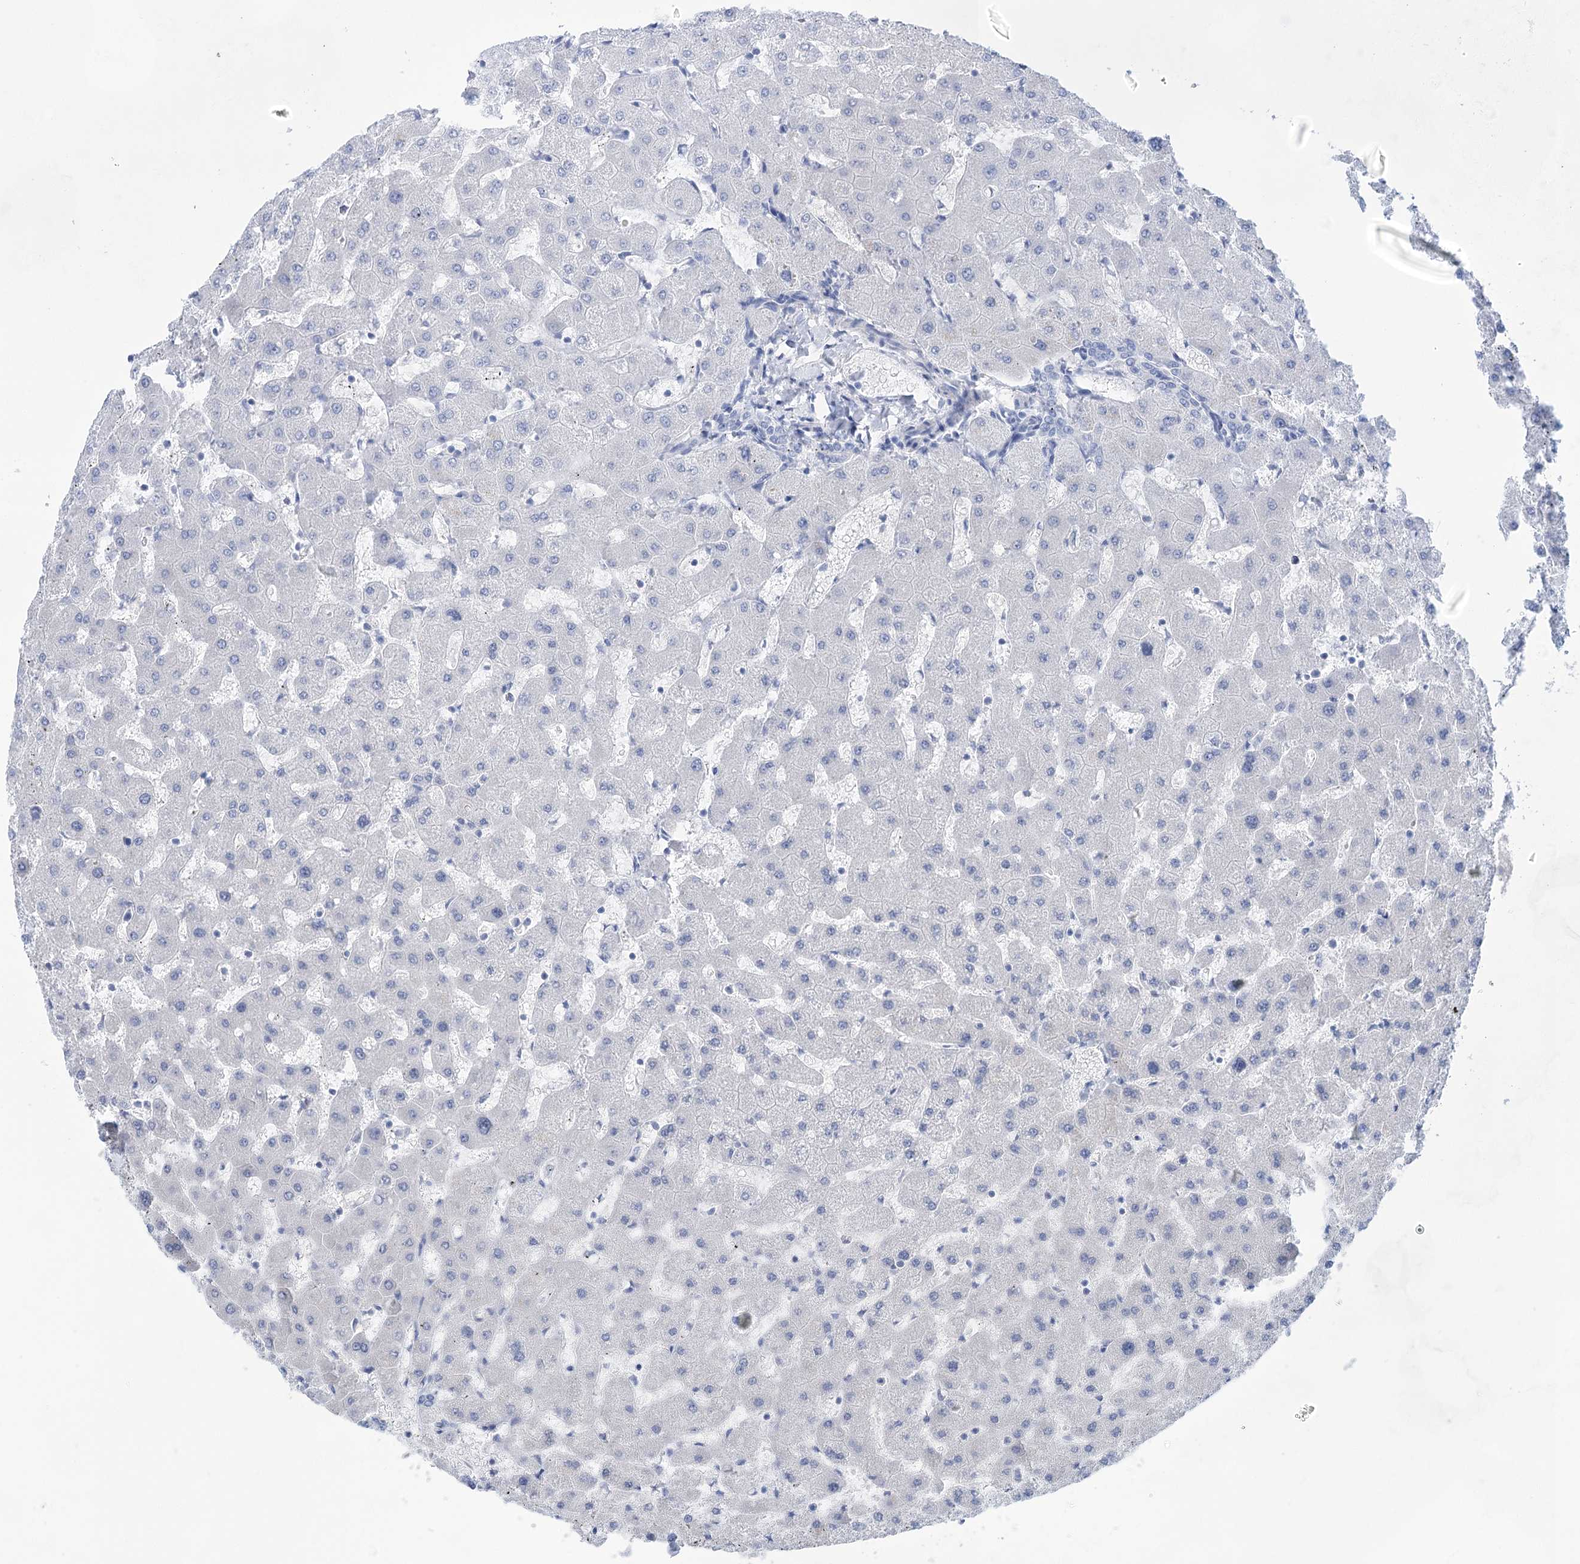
{"staining": {"intensity": "negative", "quantity": "none", "location": "none"}, "tissue": "liver", "cell_type": "Cholangiocytes", "image_type": "normal", "snomed": [{"axis": "morphology", "description": "Normal tissue, NOS"}, {"axis": "topography", "description": "Liver"}], "caption": "IHC image of unremarkable liver: liver stained with DAB shows no significant protein expression in cholangiocytes. (Brightfield microscopy of DAB IHC at high magnification).", "gene": "LALBA", "patient": {"sex": "female", "age": 63}}